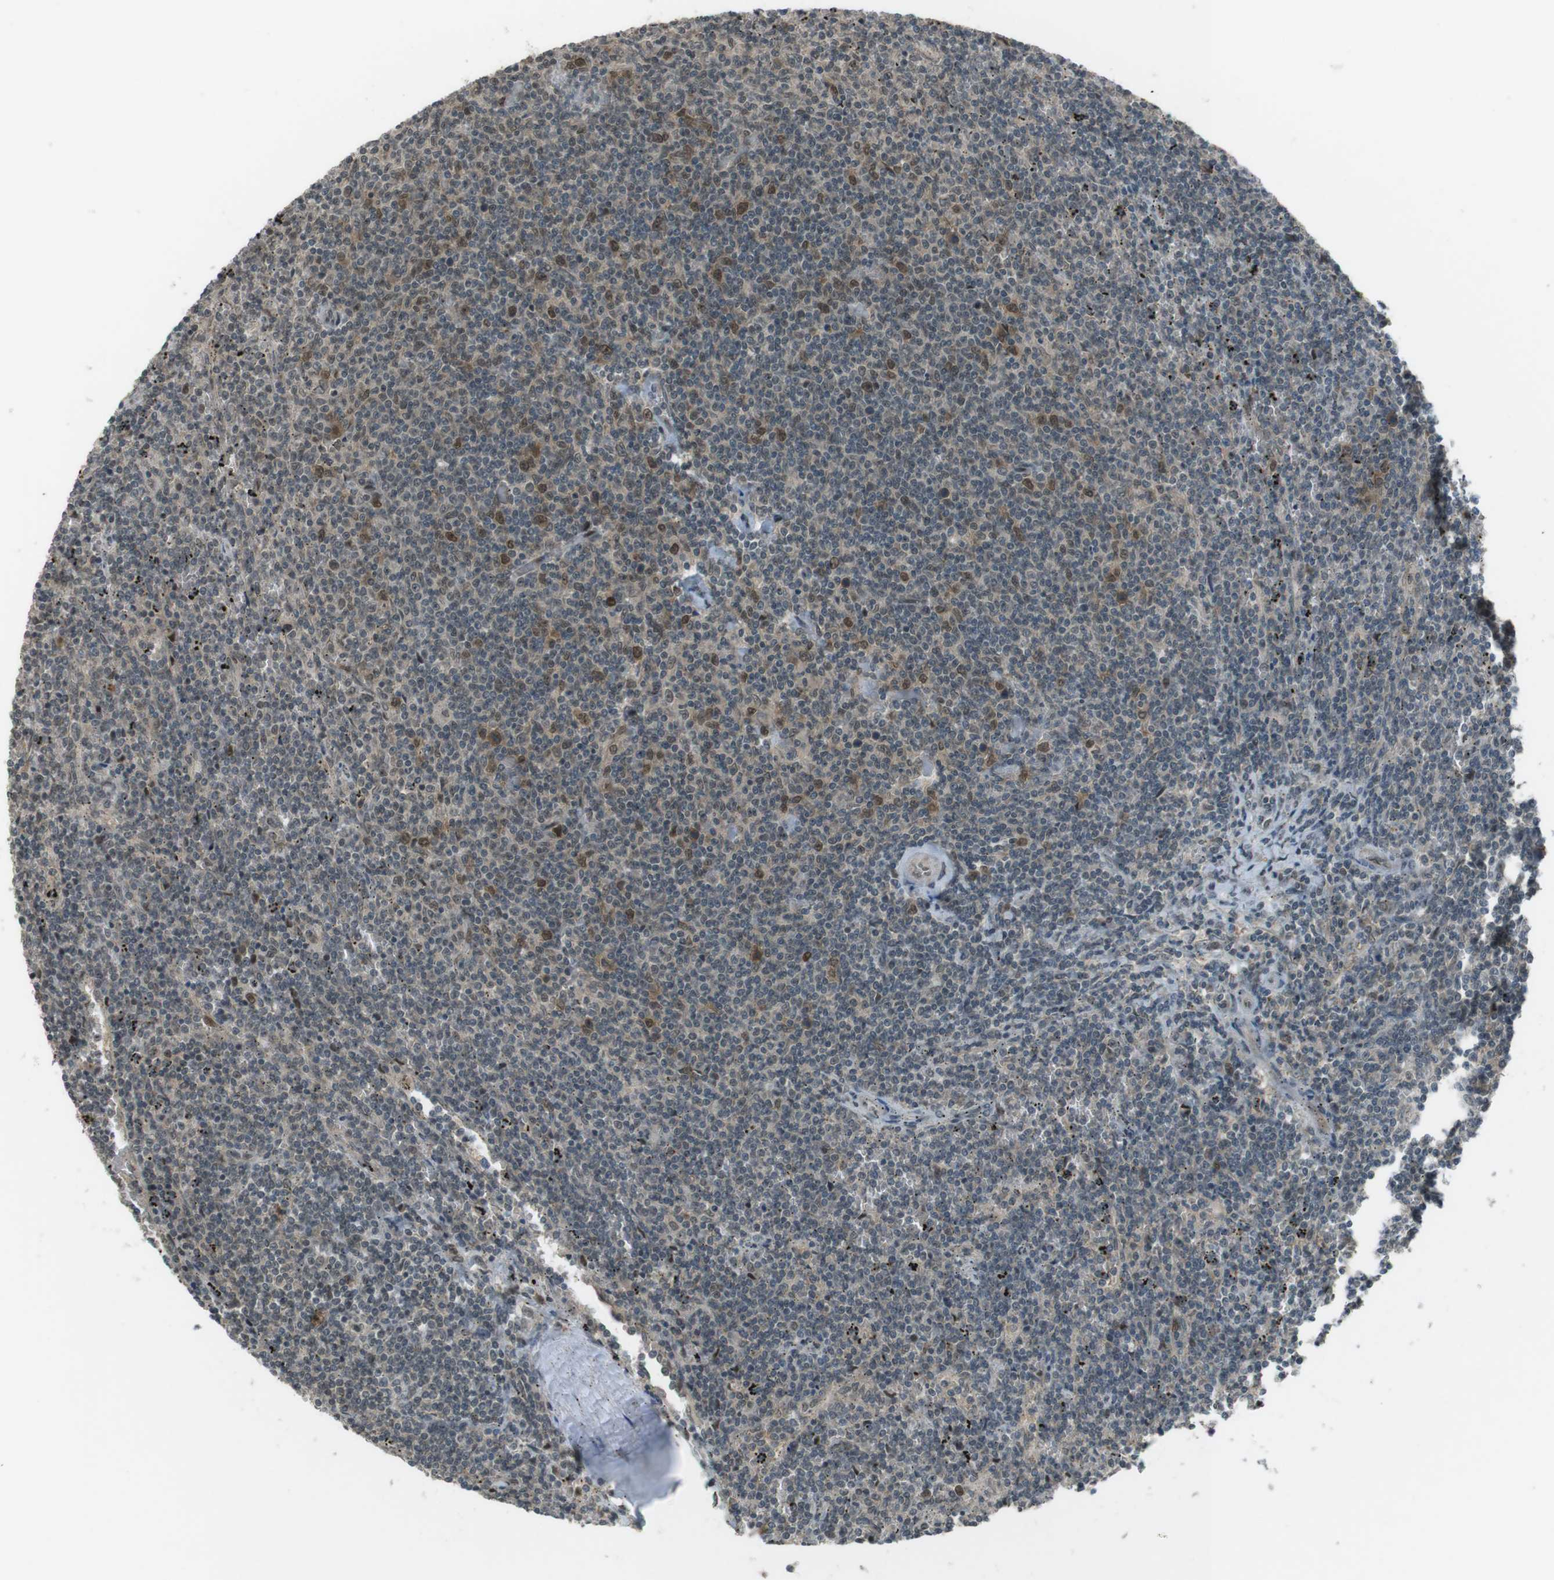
{"staining": {"intensity": "moderate", "quantity": "<25%", "location": "nuclear"}, "tissue": "lymphoma", "cell_type": "Tumor cells", "image_type": "cancer", "snomed": [{"axis": "morphology", "description": "Malignant lymphoma, non-Hodgkin's type, Low grade"}, {"axis": "topography", "description": "Spleen"}], "caption": "High-power microscopy captured an IHC histopathology image of lymphoma, revealing moderate nuclear staining in approximately <25% of tumor cells. (DAB (3,3'-diaminobenzidine) IHC with brightfield microscopy, high magnification).", "gene": "SLITRK5", "patient": {"sex": "female", "age": 50}}